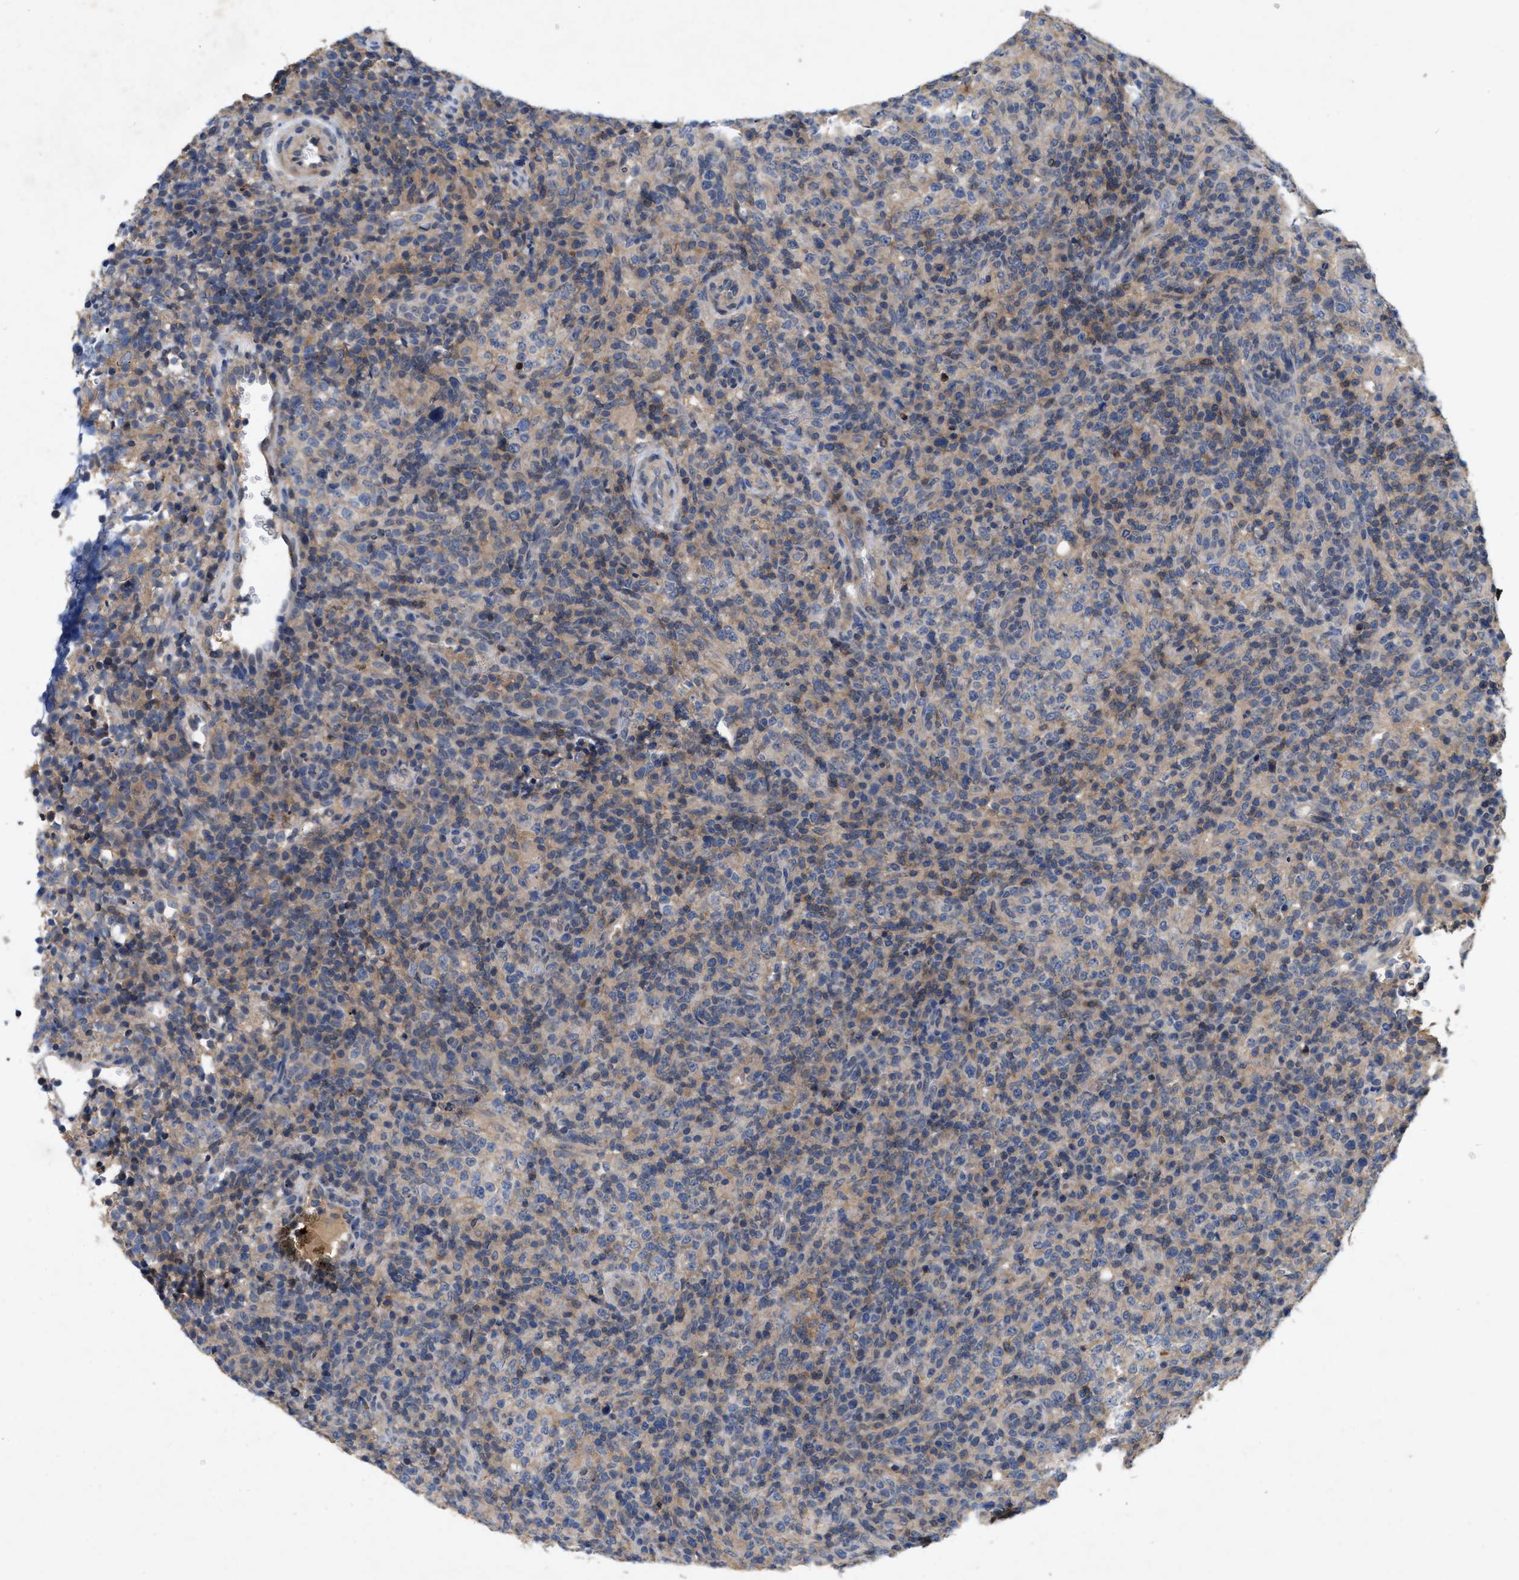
{"staining": {"intensity": "weak", "quantity": "25%-75%", "location": "cytoplasmic/membranous"}, "tissue": "lymphoma", "cell_type": "Tumor cells", "image_type": "cancer", "snomed": [{"axis": "morphology", "description": "Malignant lymphoma, non-Hodgkin's type, High grade"}, {"axis": "topography", "description": "Lymph node"}], "caption": "High-grade malignant lymphoma, non-Hodgkin's type was stained to show a protein in brown. There is low levels of weak cytoplasmic/membranous positivity in approximately 25%-75% of tumor cells. (DAB IHC, brown staining for protein, blue staining for nuclei).", "gene": "LPAR2", "patient": {"sex": "female", "age": 76}}